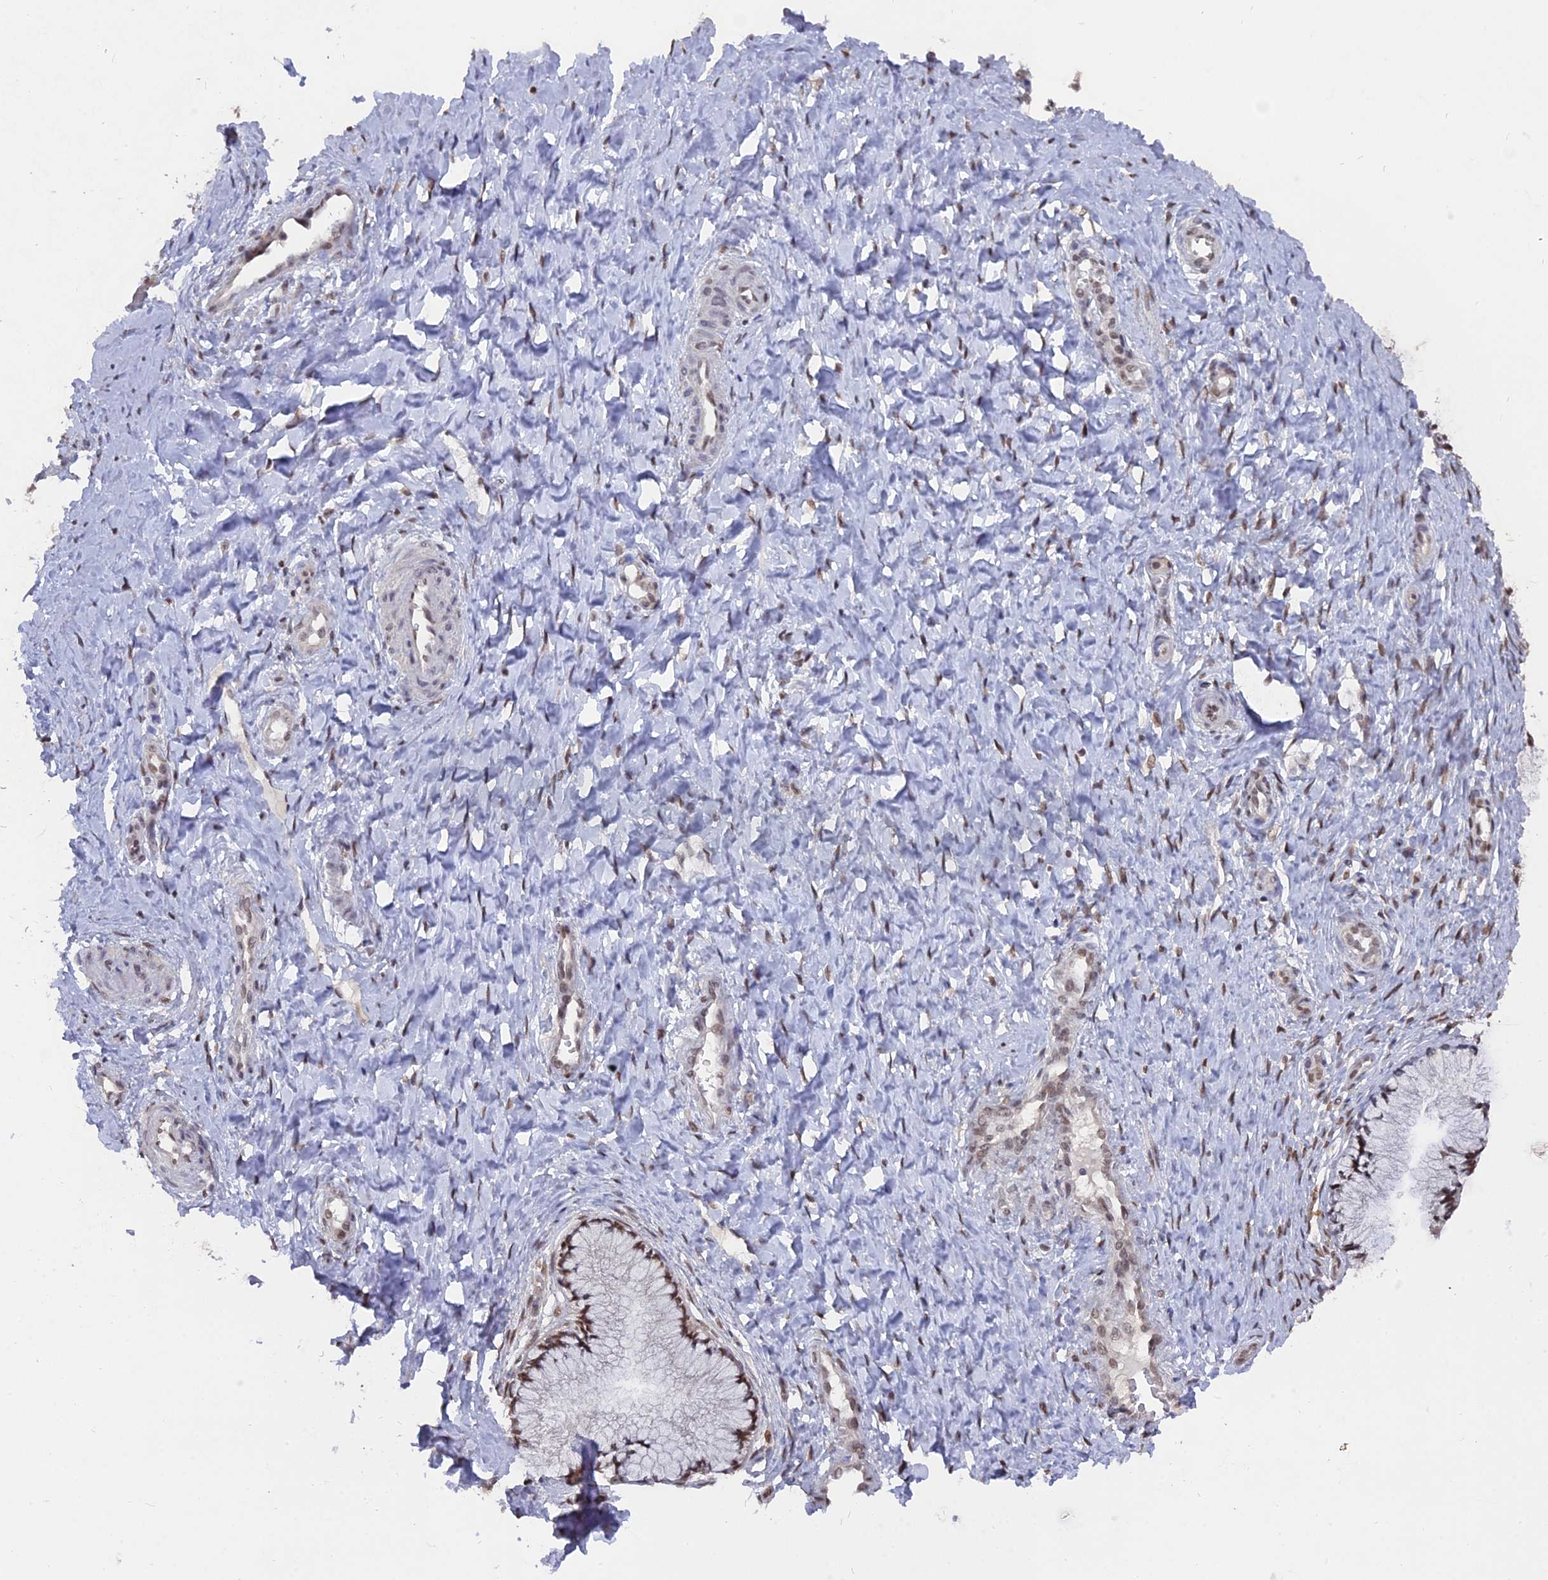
{"staining": {"intensity": "moderate", "quantity": ">75%", "location": "nuclear"}, "tissue": "cervix", "cell_type": "Glandular cells", "image_type": "normal", "snomed": [{"axis": "morphology", "description": "Normal tissue, NOS"}, {"axis": "topography", "description": "Cervix"}], "caption": "IHC of benign human cervix displays medium levels of moderate nuclear expression in about >75% of glandular cells.", "gene": "NR1H3", "patient": {"sex": "female", "age": 36}}